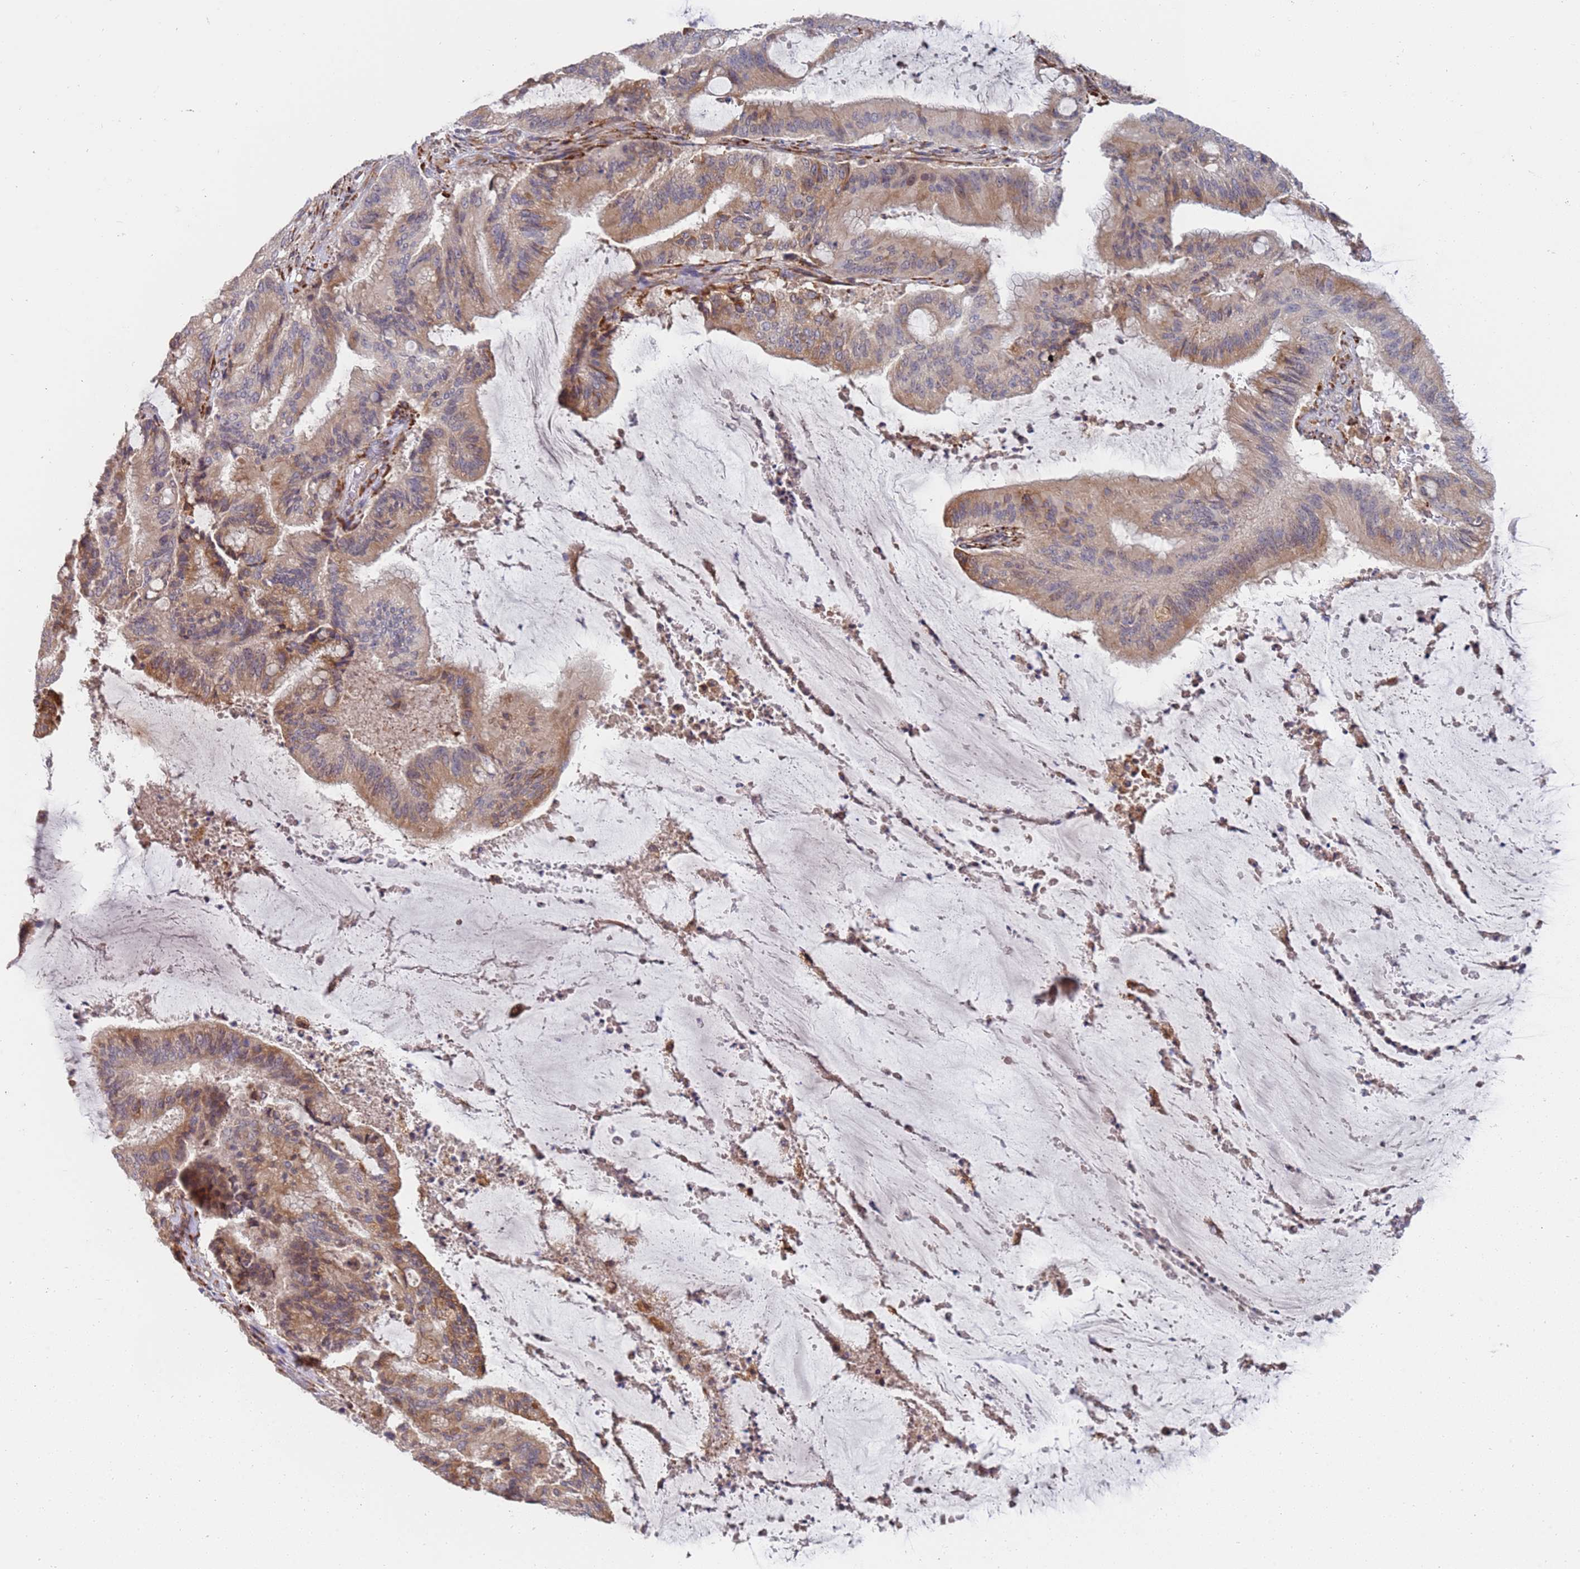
{"staining": {"intensity": "moderate", "quantity": ">75%", "location": "cytoplasmic/membranous"}, "tissue": "liver cancer", "cell_type": "Tumor cells", "image_type": "cancer", "snomed": [{"axis": "morphology", "description": "Normal tissue, NOS"}, {"axis": "morphology", "description": "Cholangiocarcinoma"}, {"axis": "topography", "description": "Liver"}, {"axis": "topography", "description": "Peripheral nerve tissue"}], "caption": "IHC image of human liver cancer (cholangiocarcinoma) stained for a protein (brown), which shows medium levels of moderate cytoplasmic/membranous positivity in approximately >75% of tumor cells.", "gene": "VRK2", "patient": {"sex": "female", "age": 73}}